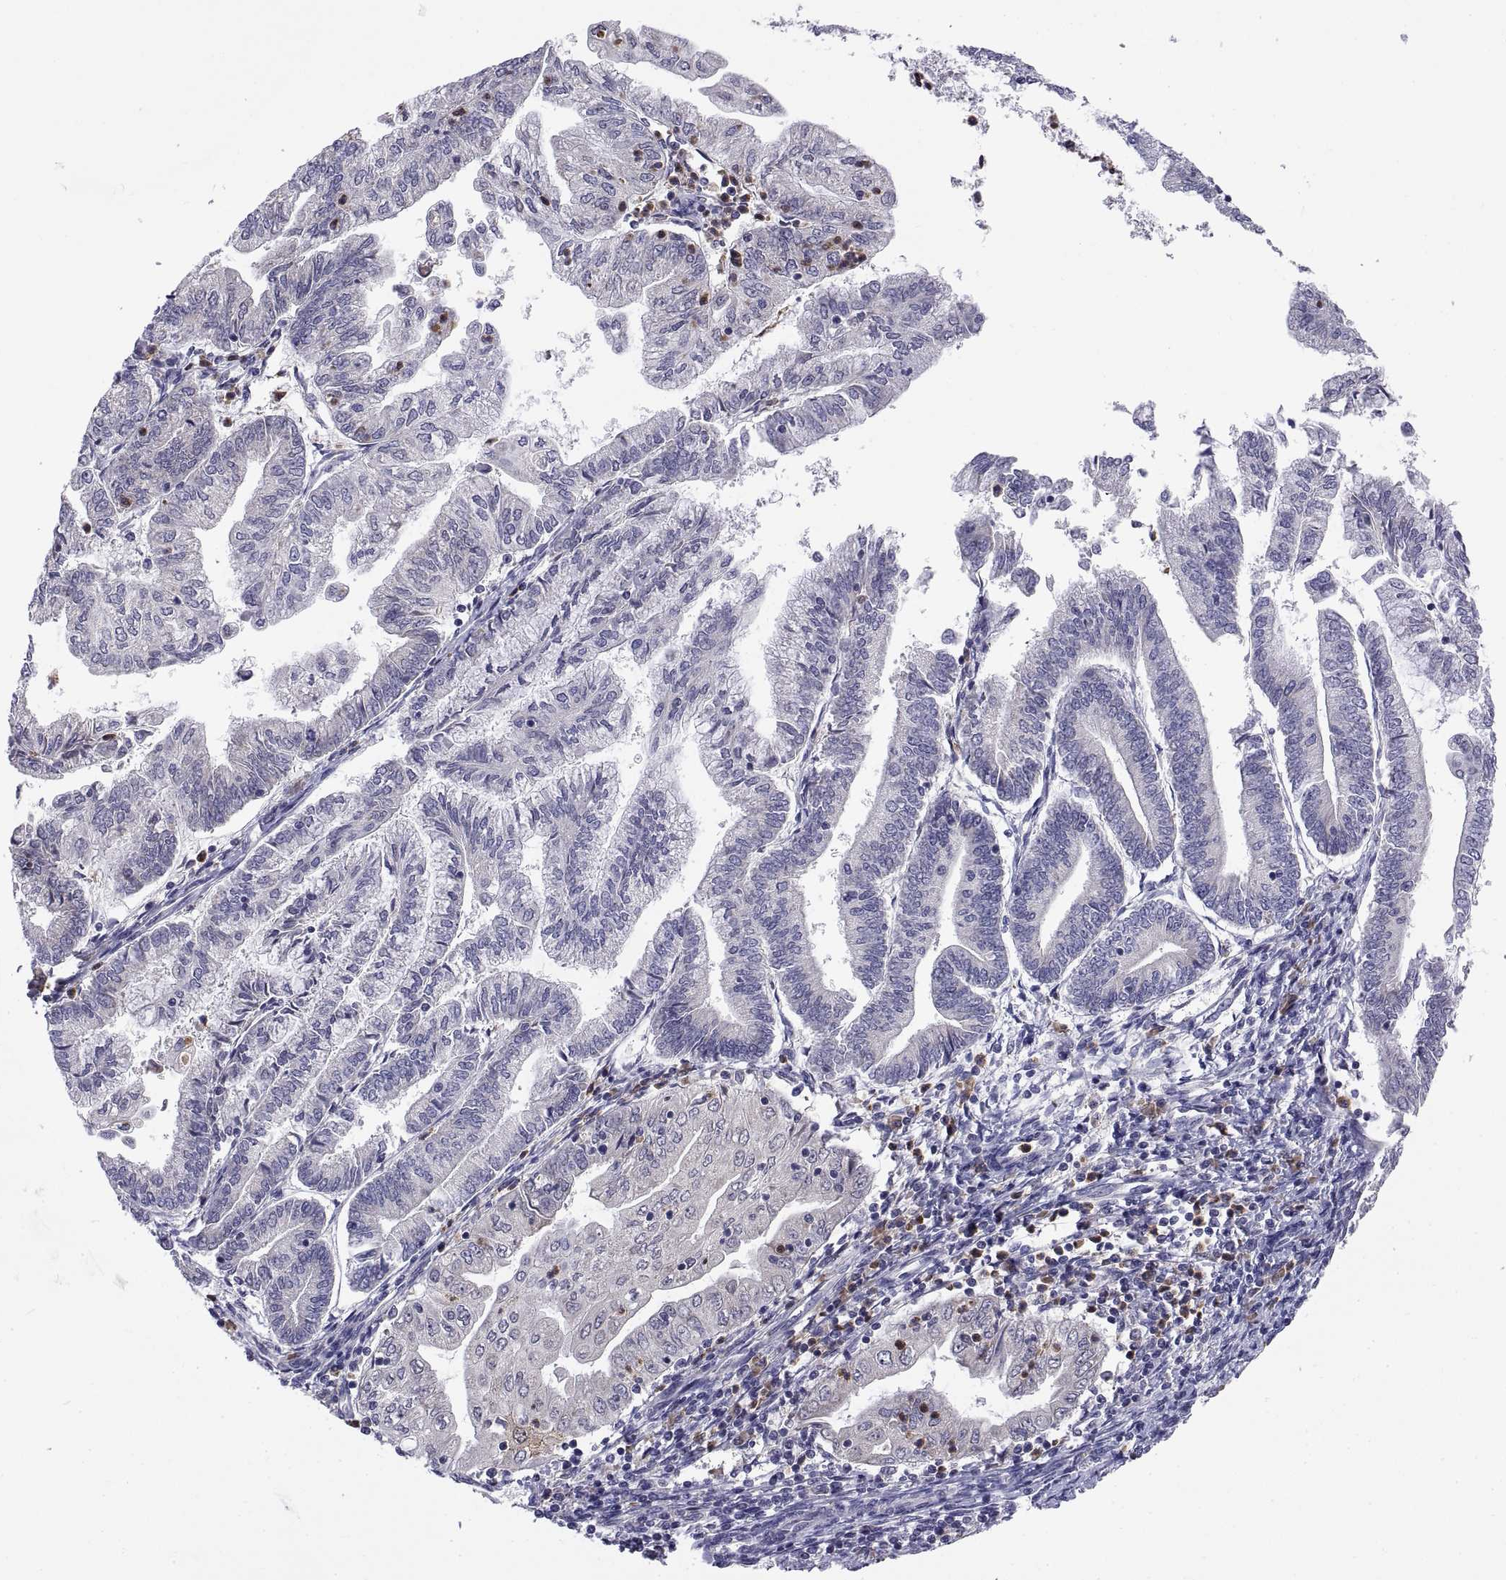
{"staining": {"intensity": "negative", "quantity": "none", "location": "none"}, "tissue": "endometrial cancer", "cell_type": "Tumor cells", "image_type": "cancer", "snomed": [{"axis": "morphology", "description": "Adenocarcinoma, NOS"}, {"axis": "topography", "description": "Endometrium"}], "caption": "This is an immunohistochemistry photomicrograph of adenocarcinoma (endometrial). There is no expression in tumor cells.", "gene": "PKP1", "patient": {"sex": "female", "age": 55}}